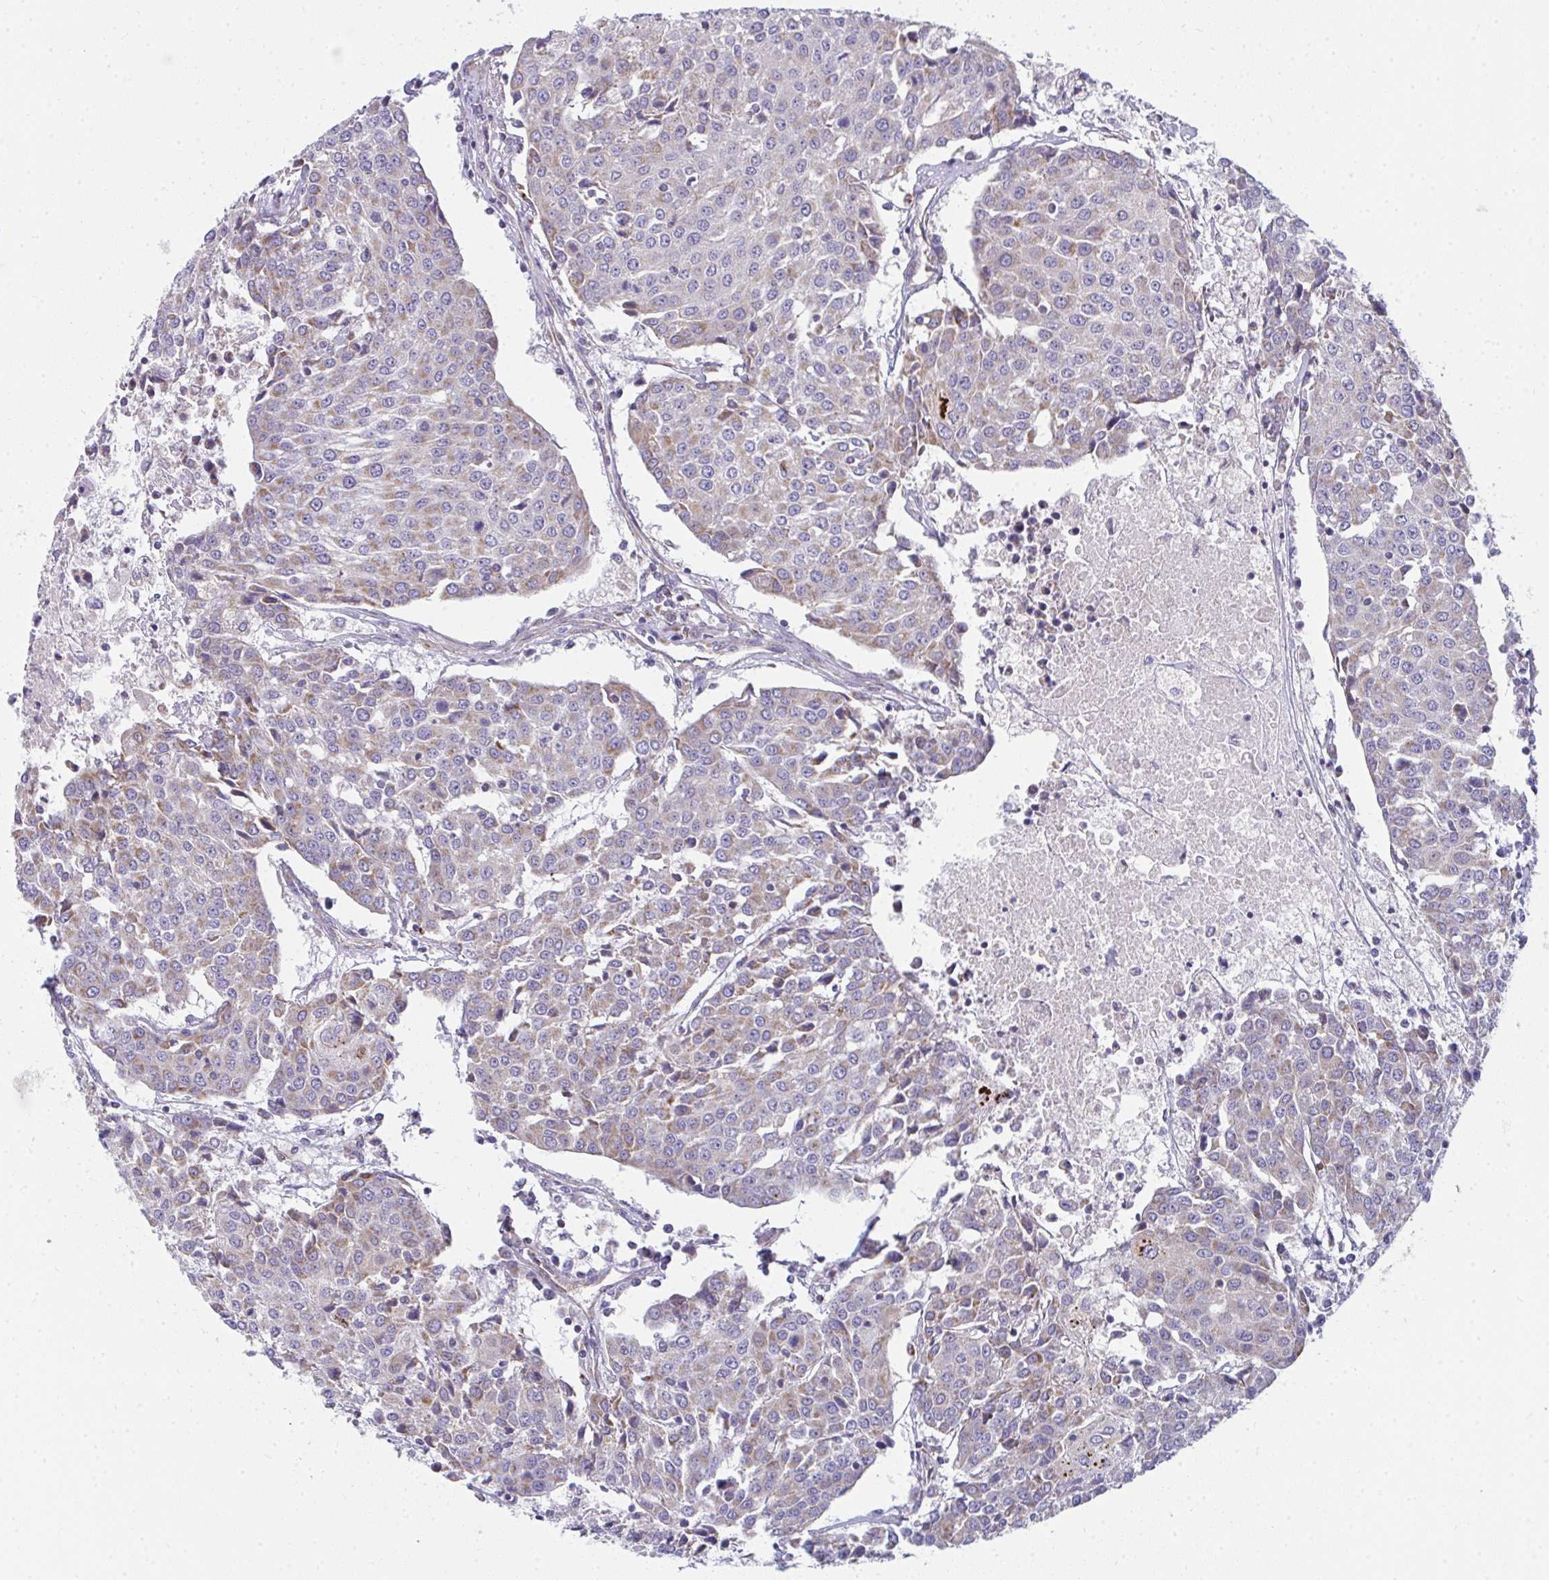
{"staining": {"intensity": "weak", "quantity": "25%-75%", "location": "cytoplasmic/membranous"}, "tissue": "urothelial cancer", "cell_type": "Tumor cells", "image_type": "cancer", "snomed": [{"axis": "morphology", "description": "Urothelial carcinoma, High grade"}, {"axis": "topography", "description": "Urinary bladder"}], "caption": "The micrograph shows a brown stain indicating the presence of a protein in the cytoplasmic/membranous of tumor cells in urothelial carcinoma (high-grade). (Brightfield microscopy of DAB IHC at high magnification).", "gene": "FAHD1", "patient": {"sex": "female", "age": 85}}